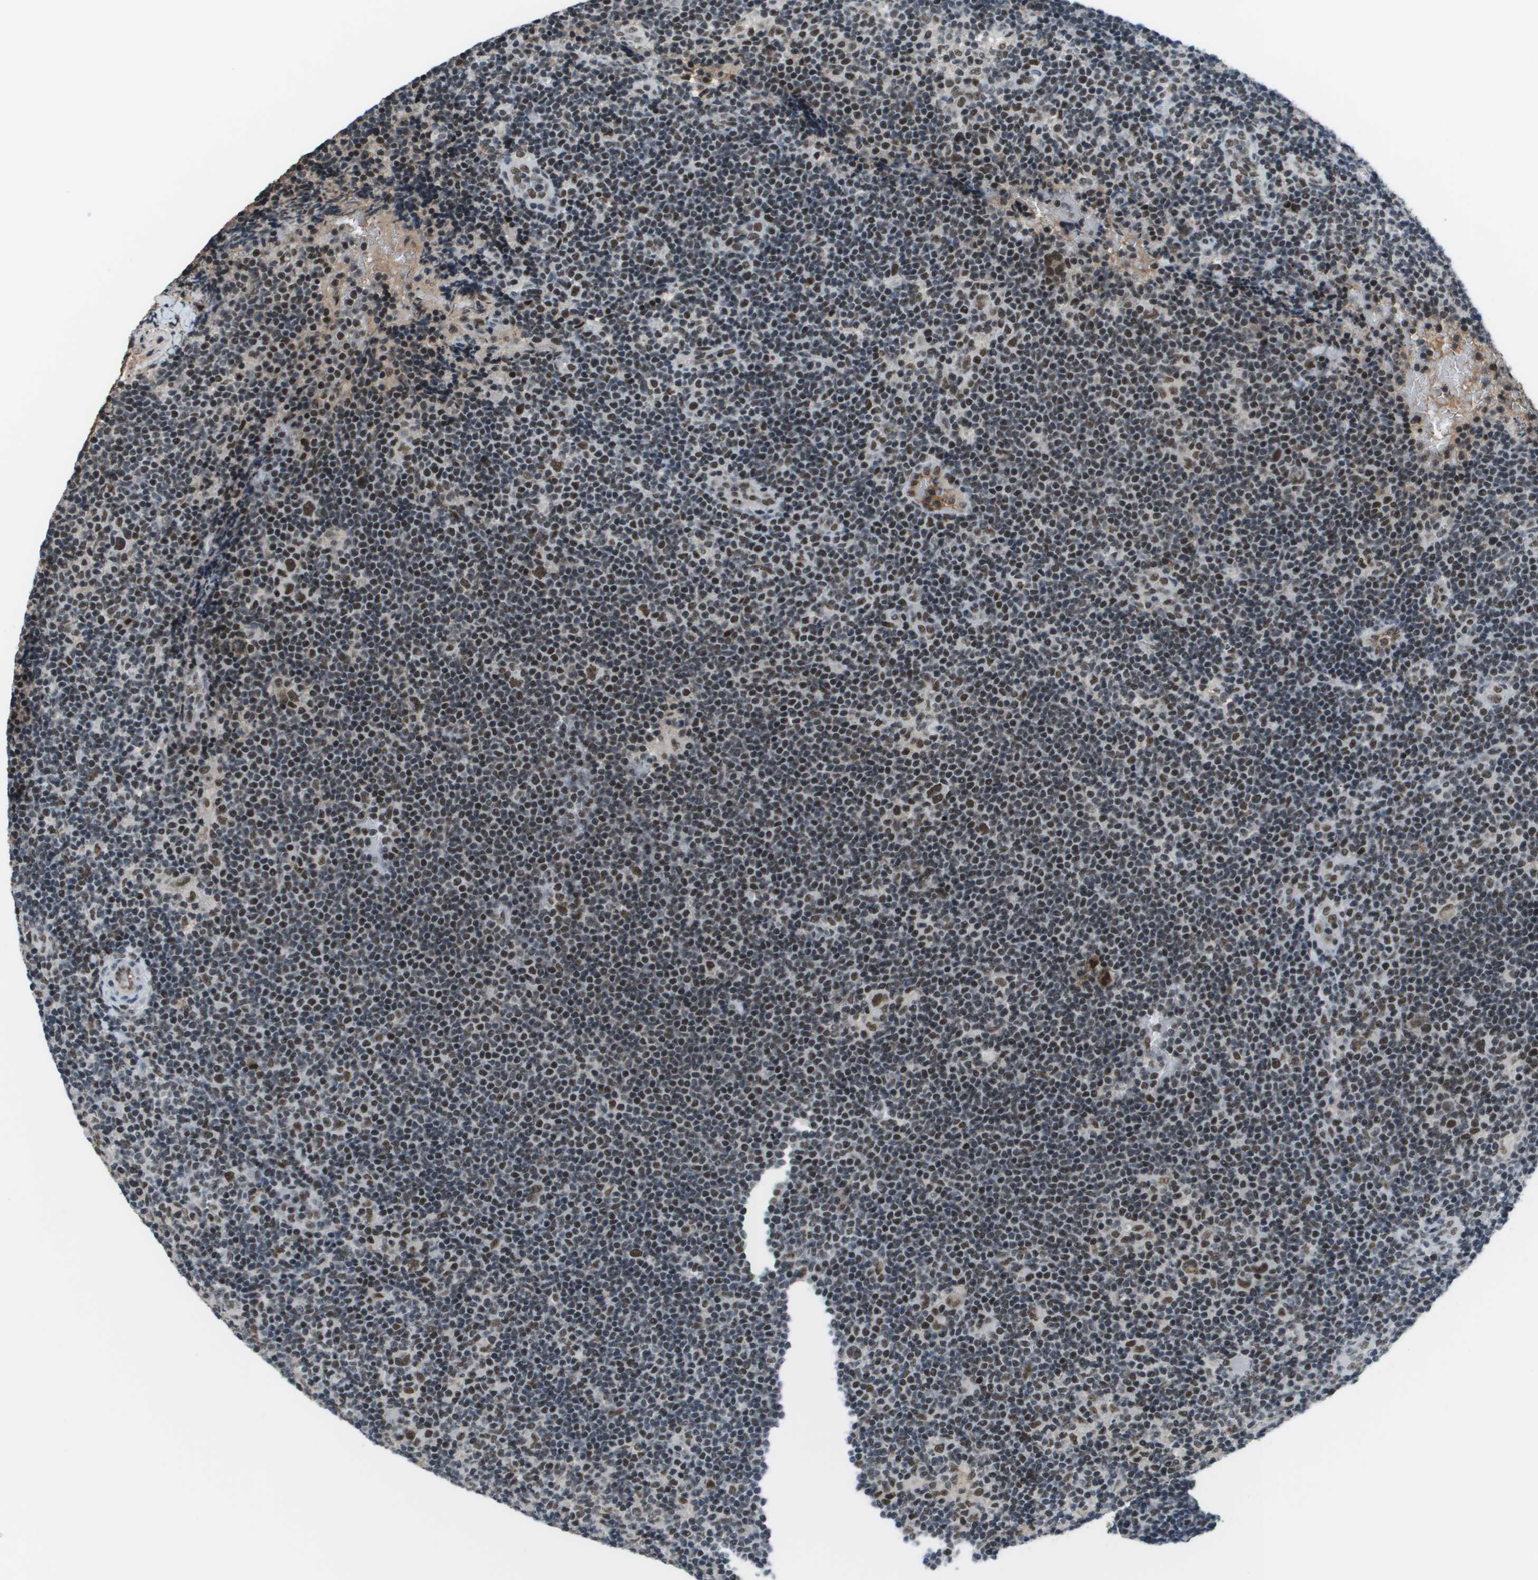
{"staining": {"intensity": "moderate", "quantity": ">75%", "location": "nuclear"}, "tissue": "lymphoma", "cell_type": "Tumor cells", "image_type": "cancer", "snomed": [{"axis": "morphology", "description": "Hodgkin's disease, NOS"}, {"axis": "topography", "description": "Lymph node"}], "caption": "Protein expression analysis of human Hodgkin's disease reveals moderate nuclear staining in approximately >75% of tumor cells.", "gene": "THRAP3", "patient": {"sex": "female", "age": 57}}